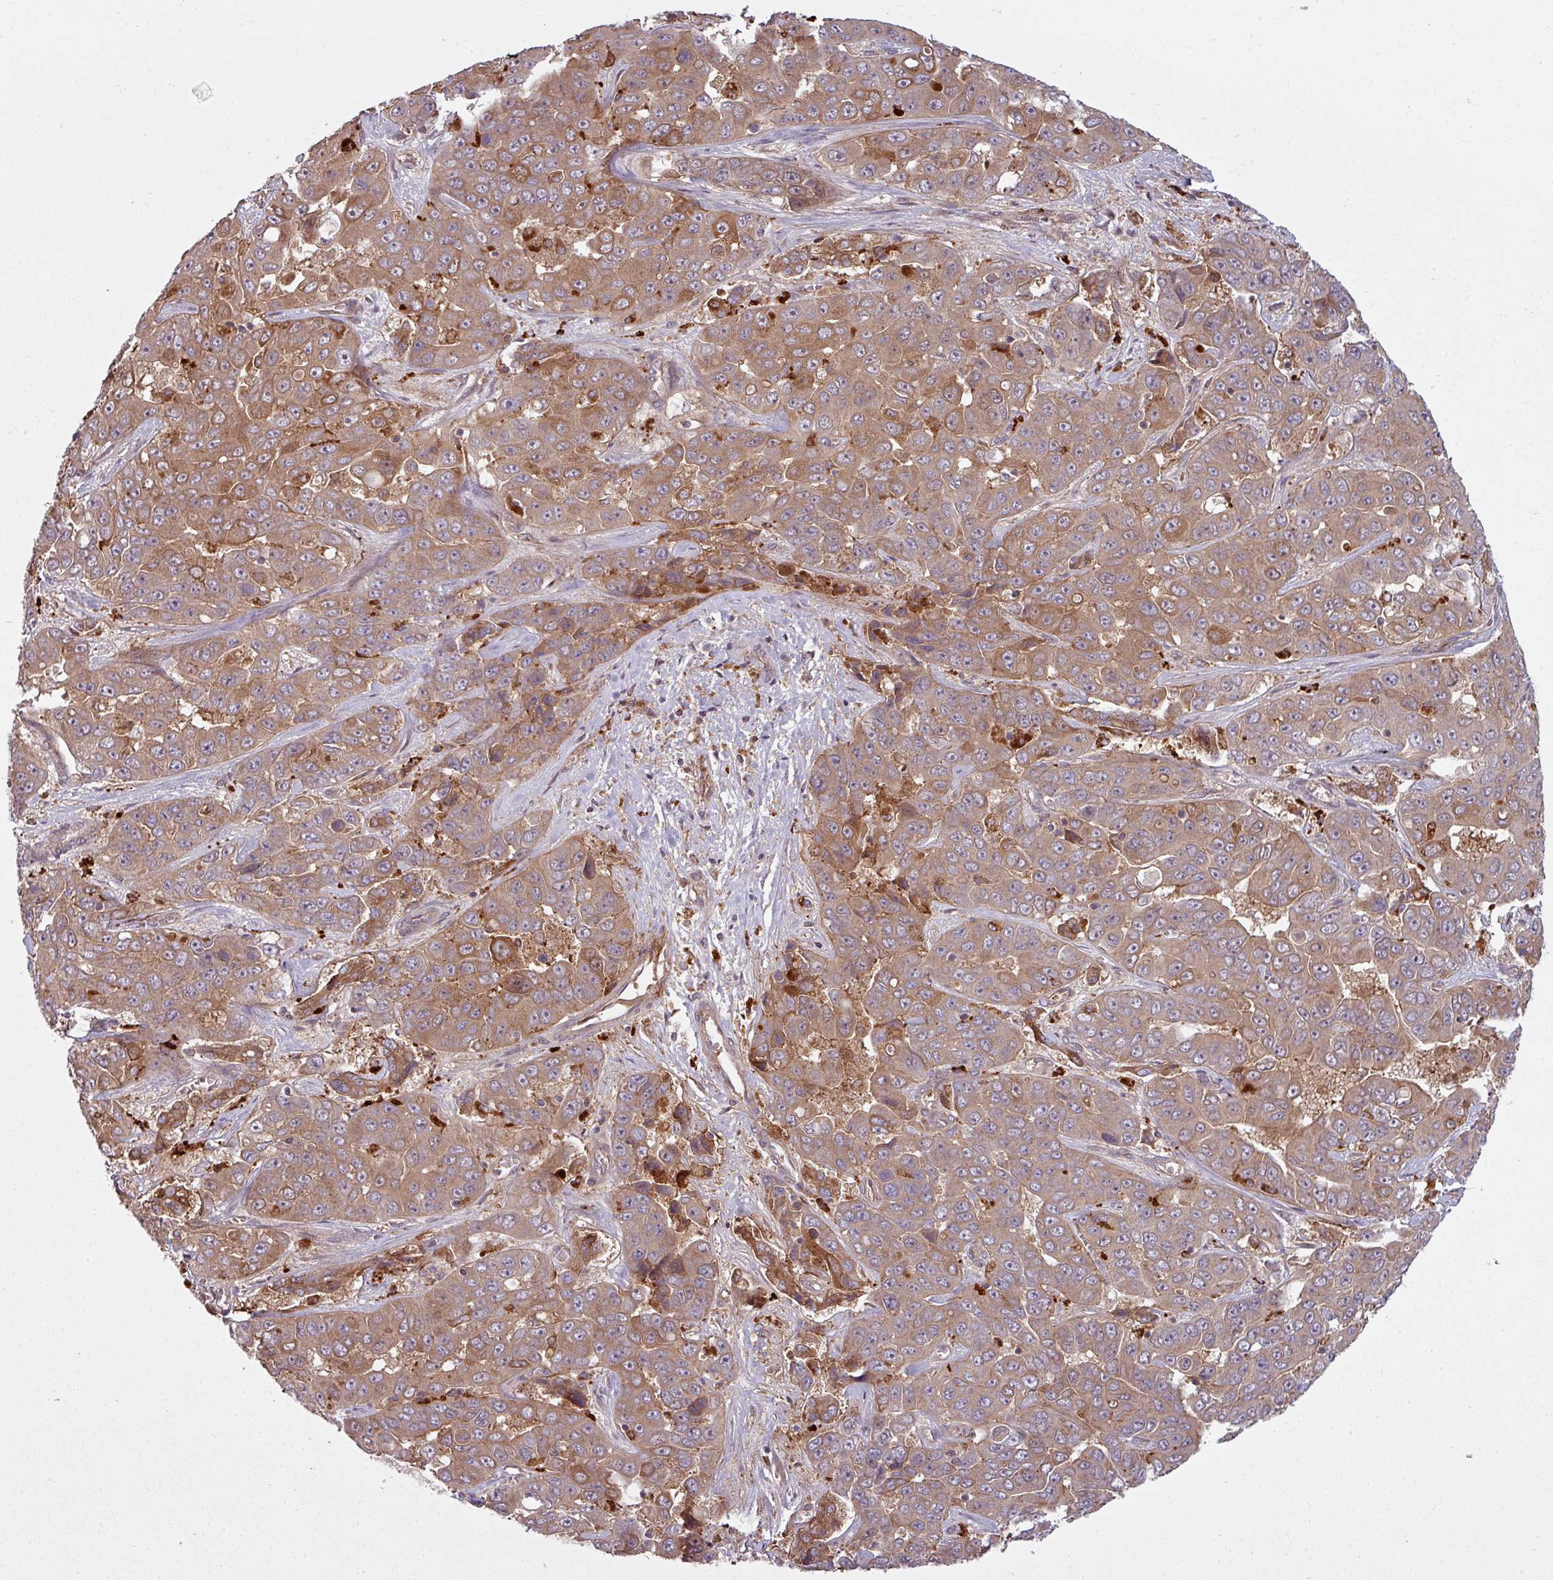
{"staining": {"intensity": "moderate", "quantity": ">75%", "location": "cytoplasmic/membranous"}, "tissue": "liver cancer", "cell_type": "Tumor cells", "image_type": "cancer", "snomed": [{"axis": "morphology", "description": "Cholangiocarcinoma"}, {"axis": "topography", "description": "Liver"}], "caption": "Tumor cells show medium levels of moderate cytoplasmic/membranous expression in about >75% of cells in cholangiocarcinoma (liver). (IHC, brightfield microscopy, high magnification).", "gene": "SNRNP25", "patient": {"sex": "female", "age": 52}}